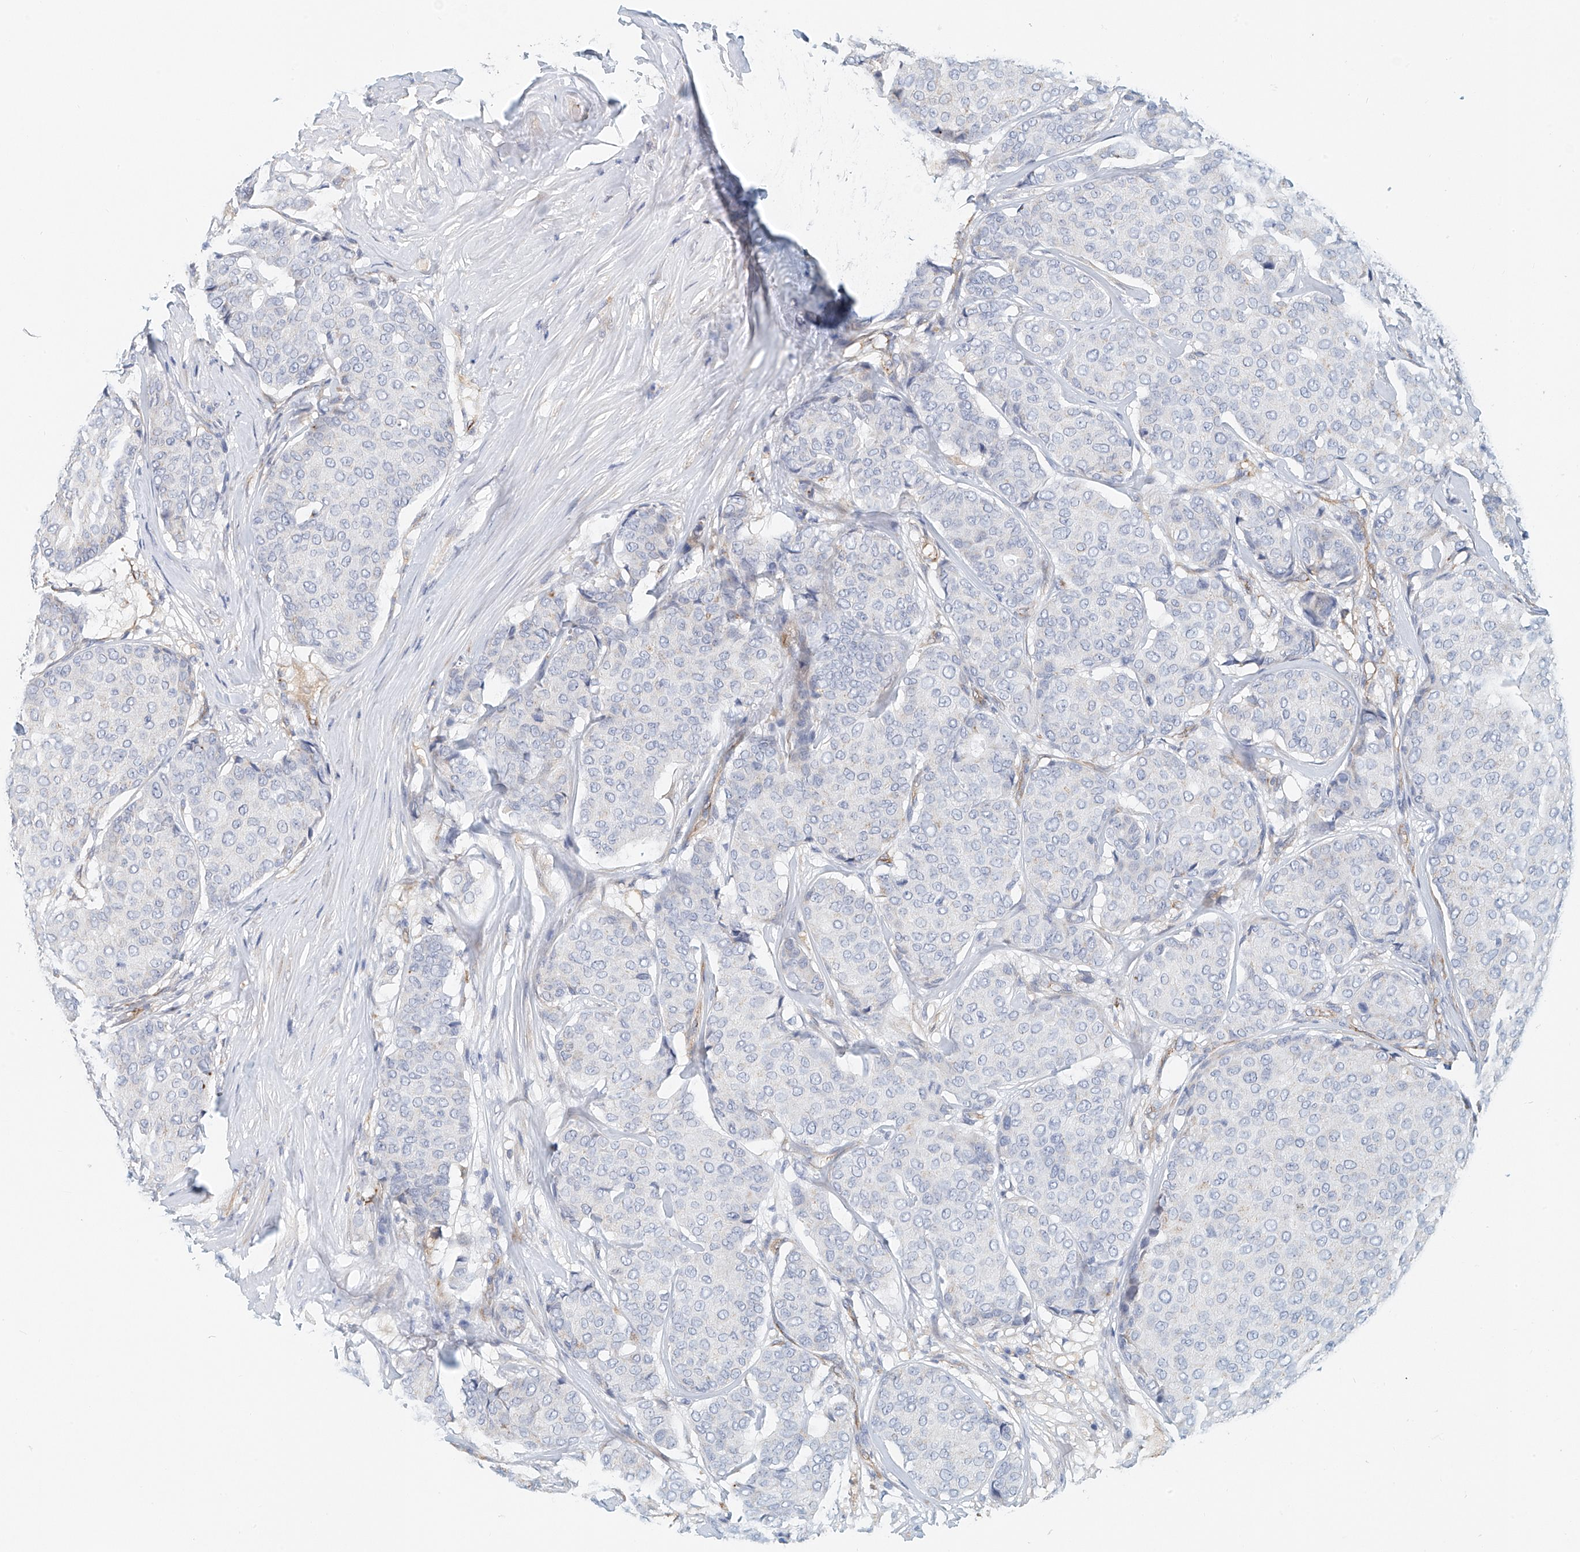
{"staining": {"intensity": "negative", "quantity": "none", "location": "none"}, "tissue": "breast cancer", "cell_type": "Tumor cells", "image_type": "cancer", "snomed": [{"axis": "morphology", "description": "Duct carcinoma"}, {"axis": "topography", "description": "Breast"}], "caption": "High magnification brightfield microscopy of invasive ductal carcinoma (breast) stained with DAB (3,3'-diaminobenzidine) (brown) and counterstained with hematoxylin (blue): tumor cells show no significant expression. The staining is performed using DAB brown chromogen with nuclei counter-stained in using hematoxylin.", "gene": "ARHGAP28", "patient": {"sex": "female", "age": 75}}